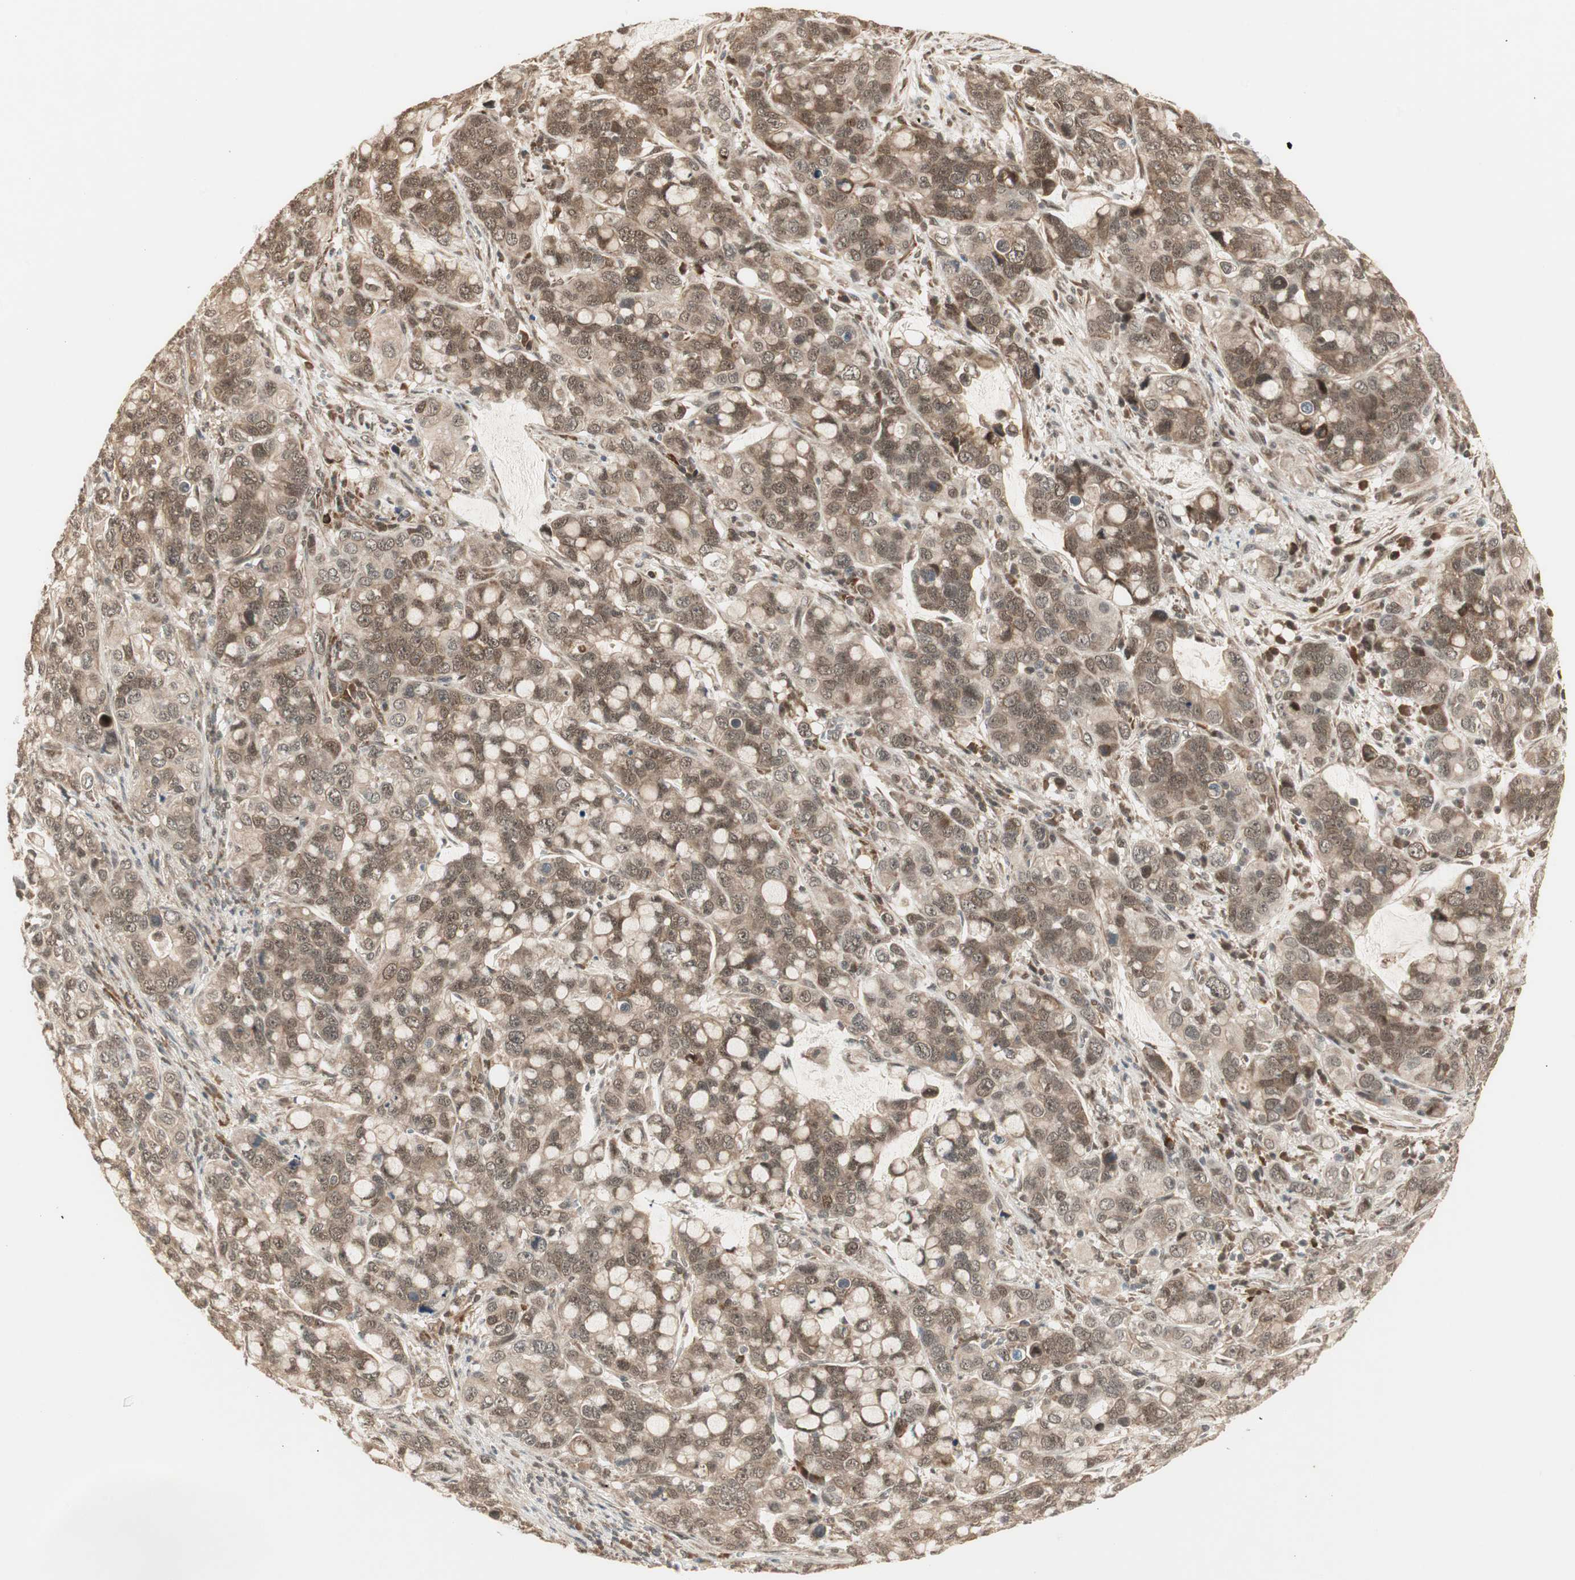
{"staining": {"intensity": "moderate", "quantity": ">75%", "location": "cytoplasmic/membranous,nuclear"}, "tissue": "stomach cancer", "cell_type": "Tumor cells", "image_type": "cancer", "snomed": [{"axis": "morphology", "description": "Adenocarcinoma, NOS"}, {"axis": "topography", "description": "Stomach, lower"}], "caption": "Stomach cancer (adenocarcinoma) tissue reveals moderate cytoplasmic/membranous and nuclear positivity in about >75% of tumor cells, visualized by immunohistochemistry.", "gene": "ZSCAN31", "patient": {"sex": "male", "age": 84}}